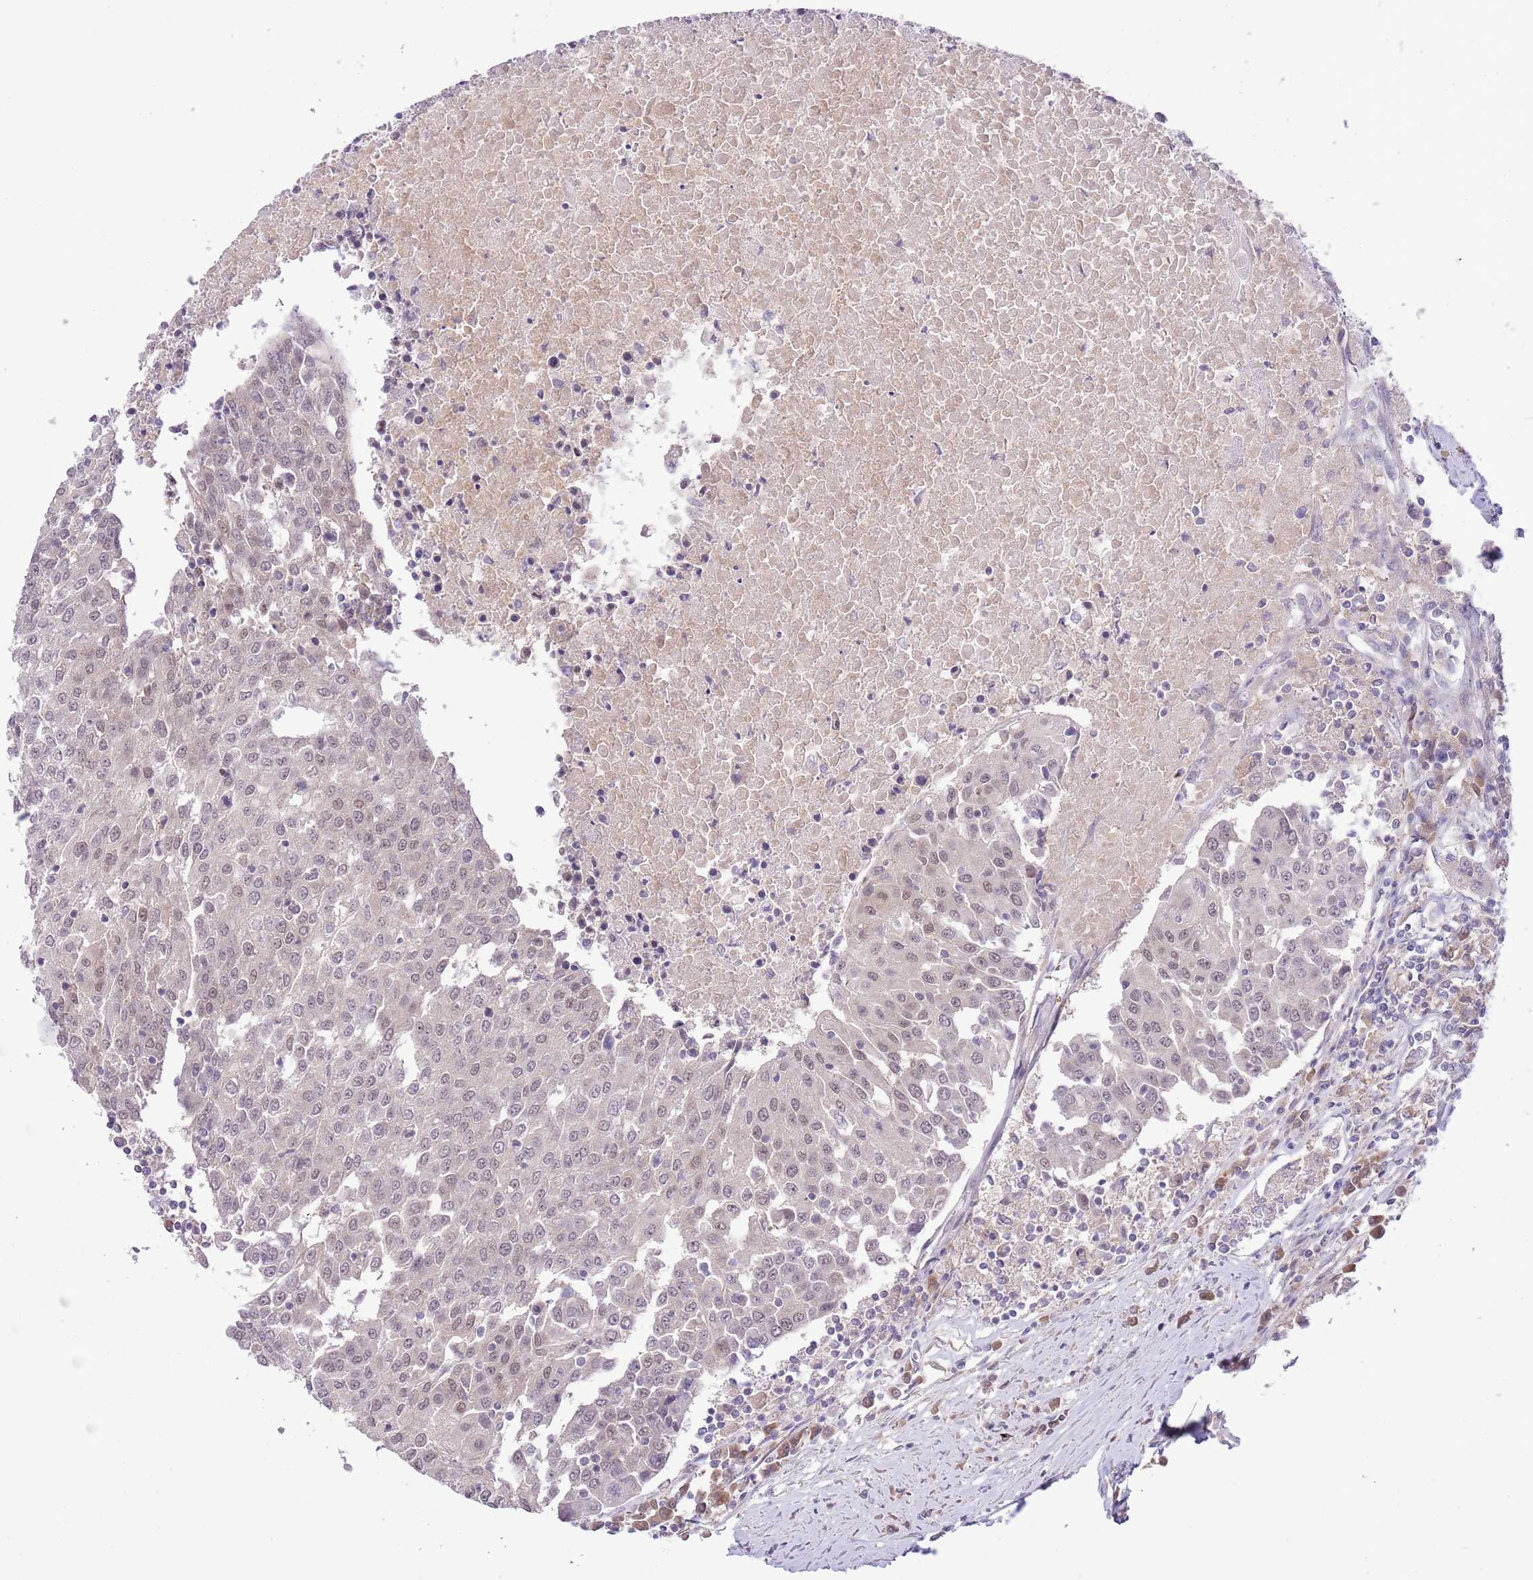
{"staining": {"intensity": "weak", "quantity": "<25%", "location": "nuclear"}, "tissue": "urothelial cancer", "cell_type": "Tumor cells", "image_type": "cancer", "snomed": [{"axis": "morphology", "description": "Urothelial carcinoma, High grade"}, {"axis": "topography", "description": "Urinary bladder"}], "caption": "High power microscopy photomicrograph of an immunohistochemistry (IHC) histopathology image of urothelial carcinoma (high-grade), revealing no significant positivity in tumor cells. The staining was performed using DAB to visualize the protein expression in brown, while the nuclei were stained in blue with hematoxylin (Magnification: 20x).", "gene": "GALK2", "patient": {"sex": "female", "age": 85}}